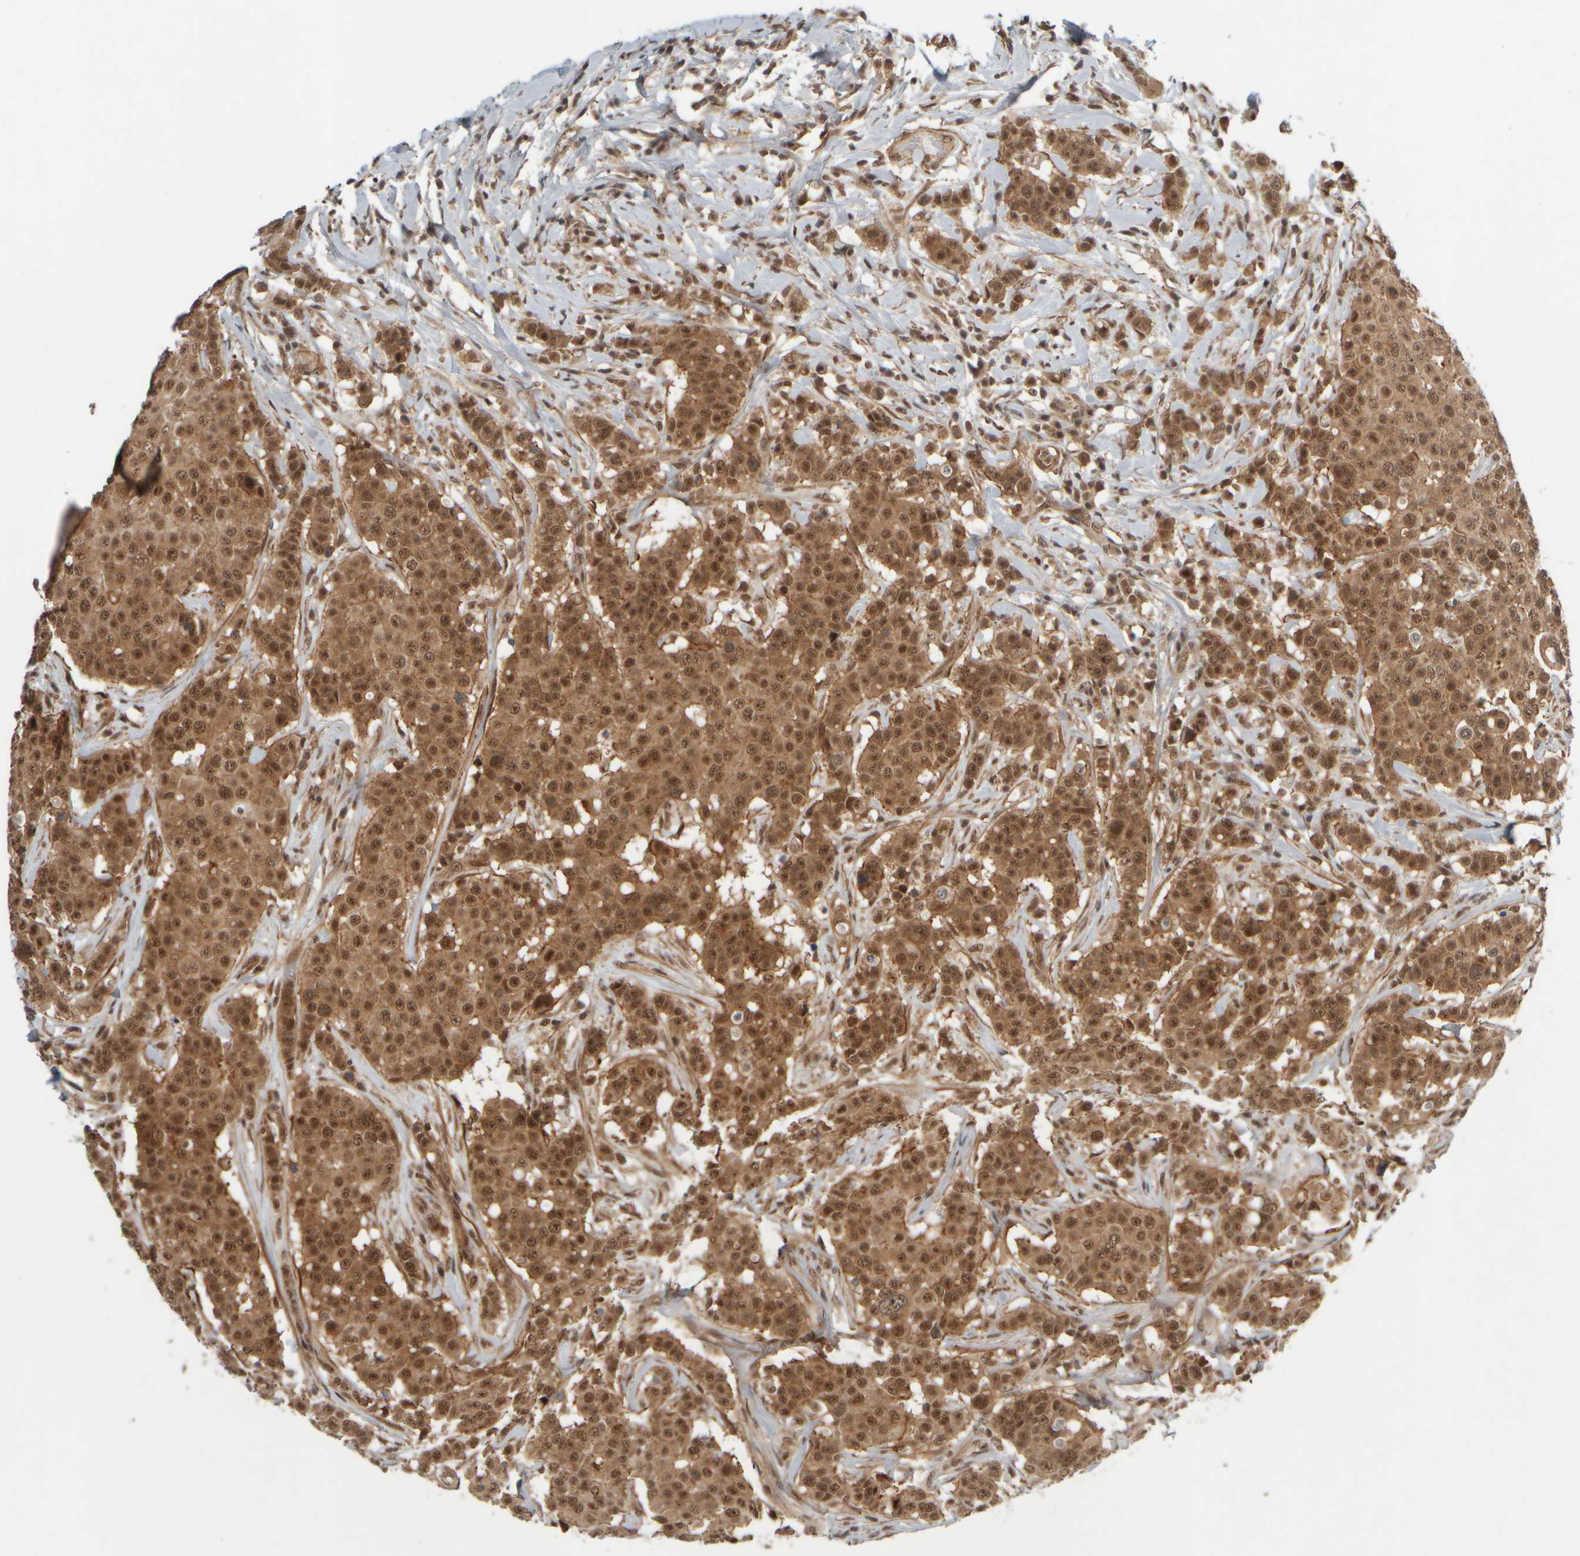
{"staining": {"intensity": "moderate", "quantity": ">75%", "location": "cytoplasmic/membranous,nuclear"}, "tissue": "breast cancer", "cell_type": "Tumor cells", "image_type": "cancer", "snomed": [{"axis": "morphology", "description": "Duct carcinoma"}, {"axis": "topography", "description": "Breast"}], "caption": "High-power microscopy captured an immunohistochemistry micrograph of breast cancer (intraductal carcinoma), revealing moderate cytoplasmic/membranous and nuclear positivity in approximately >75% of tumor cells. The staining was performed using DAB, with brown indicating positive protein expression. Nuclei are stained blue with hematoxylin.", "gene": "SYNRG", "patient": {"sex": "female", "age": 27}}